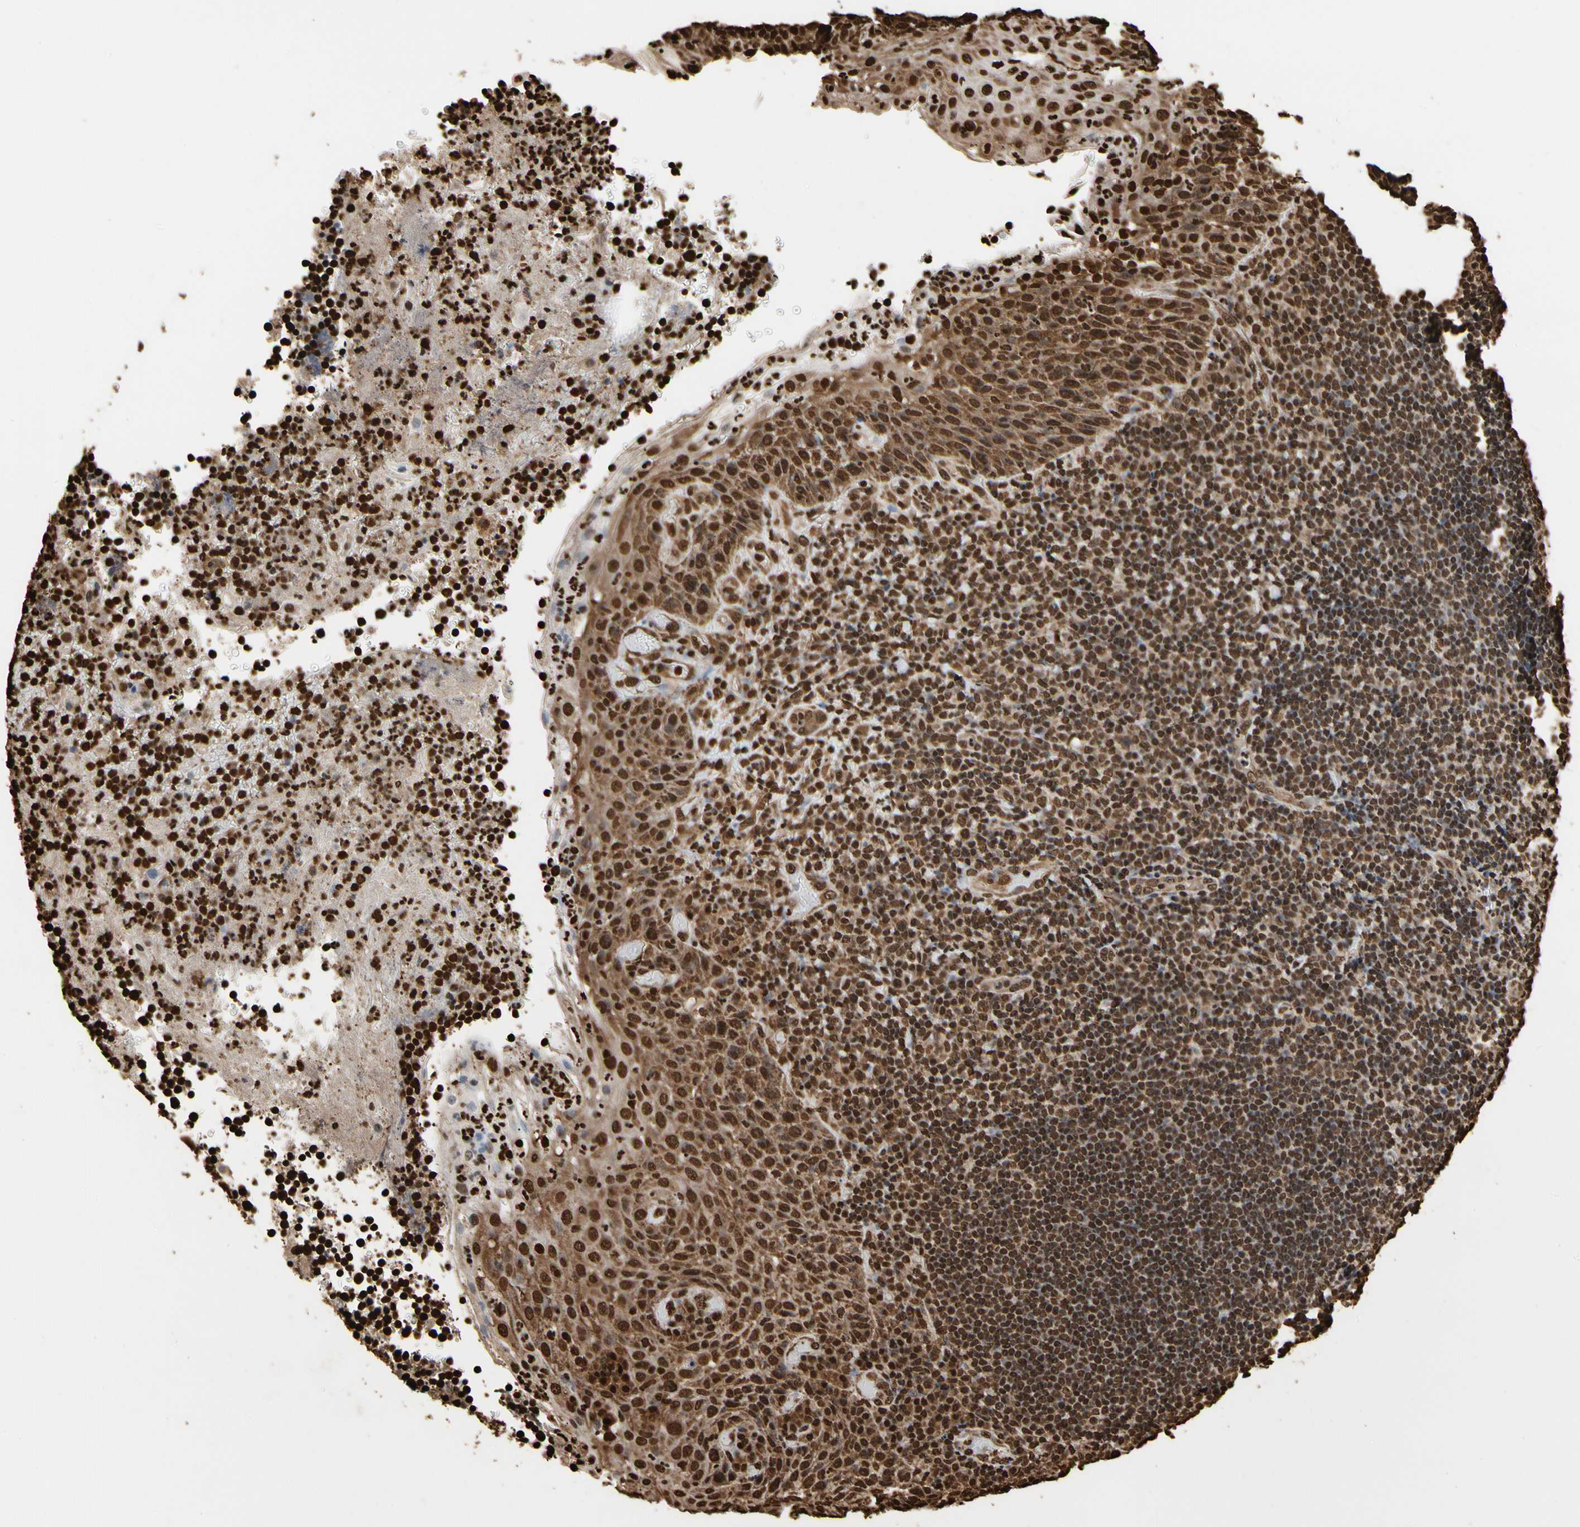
{"staining": {"intensity": "strong", "quantity": ">75%", "location": "cytoplasmic/membranous,nuclear"}, "tissue": "lymphoma", "cell_type": "Tumor cells", "image_type": "cancer", "snomed": [{"axis": "morphology", "description": "Malignant lymphoma, non-Hodgkin's type, High grade"}, {"axis": "topography", "description": "Tonsil"}], "caption": "Protein positivity by immunohistochemistry displays strong cytoplasmic/membranous and nuclear expression in approximately >75% of tumor cells in lymphoma.", "gene": "HNRNPK", "patient": {"sex": "female", "age": 36}}